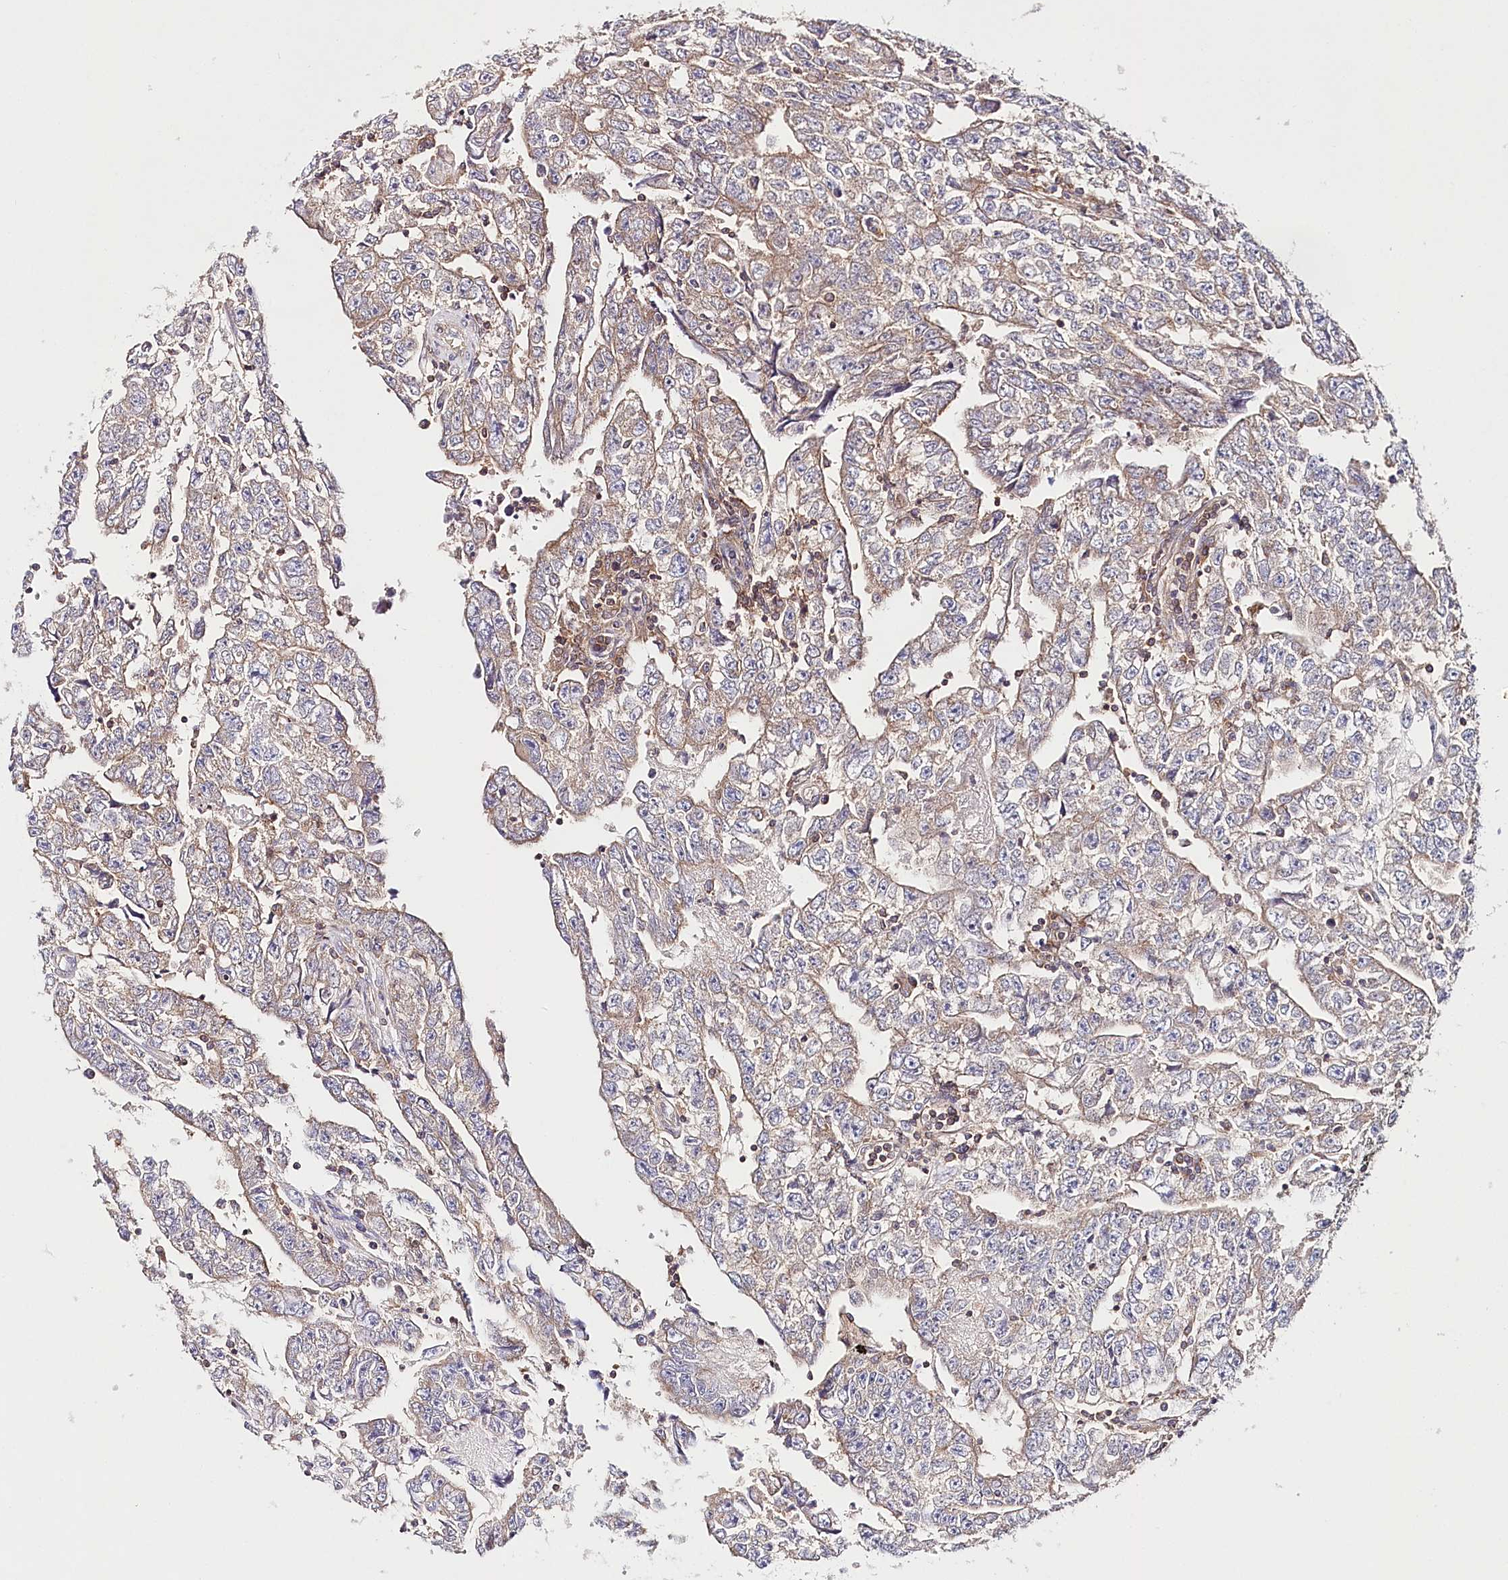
{"staining": {"intensity": "weak", "quantity": "25%-75%", "location": "cytoplasmic/membranous"}, "tissue": "testis cancer", "cell_type": "Tumor cells", "image_type": "cancer", "snomed": [{"axis": "morphology", "description": "Carcinoma, Embryonal, NOS"}, {"axis": "topography", "description": "Testis"}], "caption": "Testis cancer stained for a protein (brown) demonstrates weak cytoplasmic/membranous positive staining in about 25%-75% of tumor cells.", "gene": "ABRAXAS2", "patient": {"sex": "male", "age": 25}}